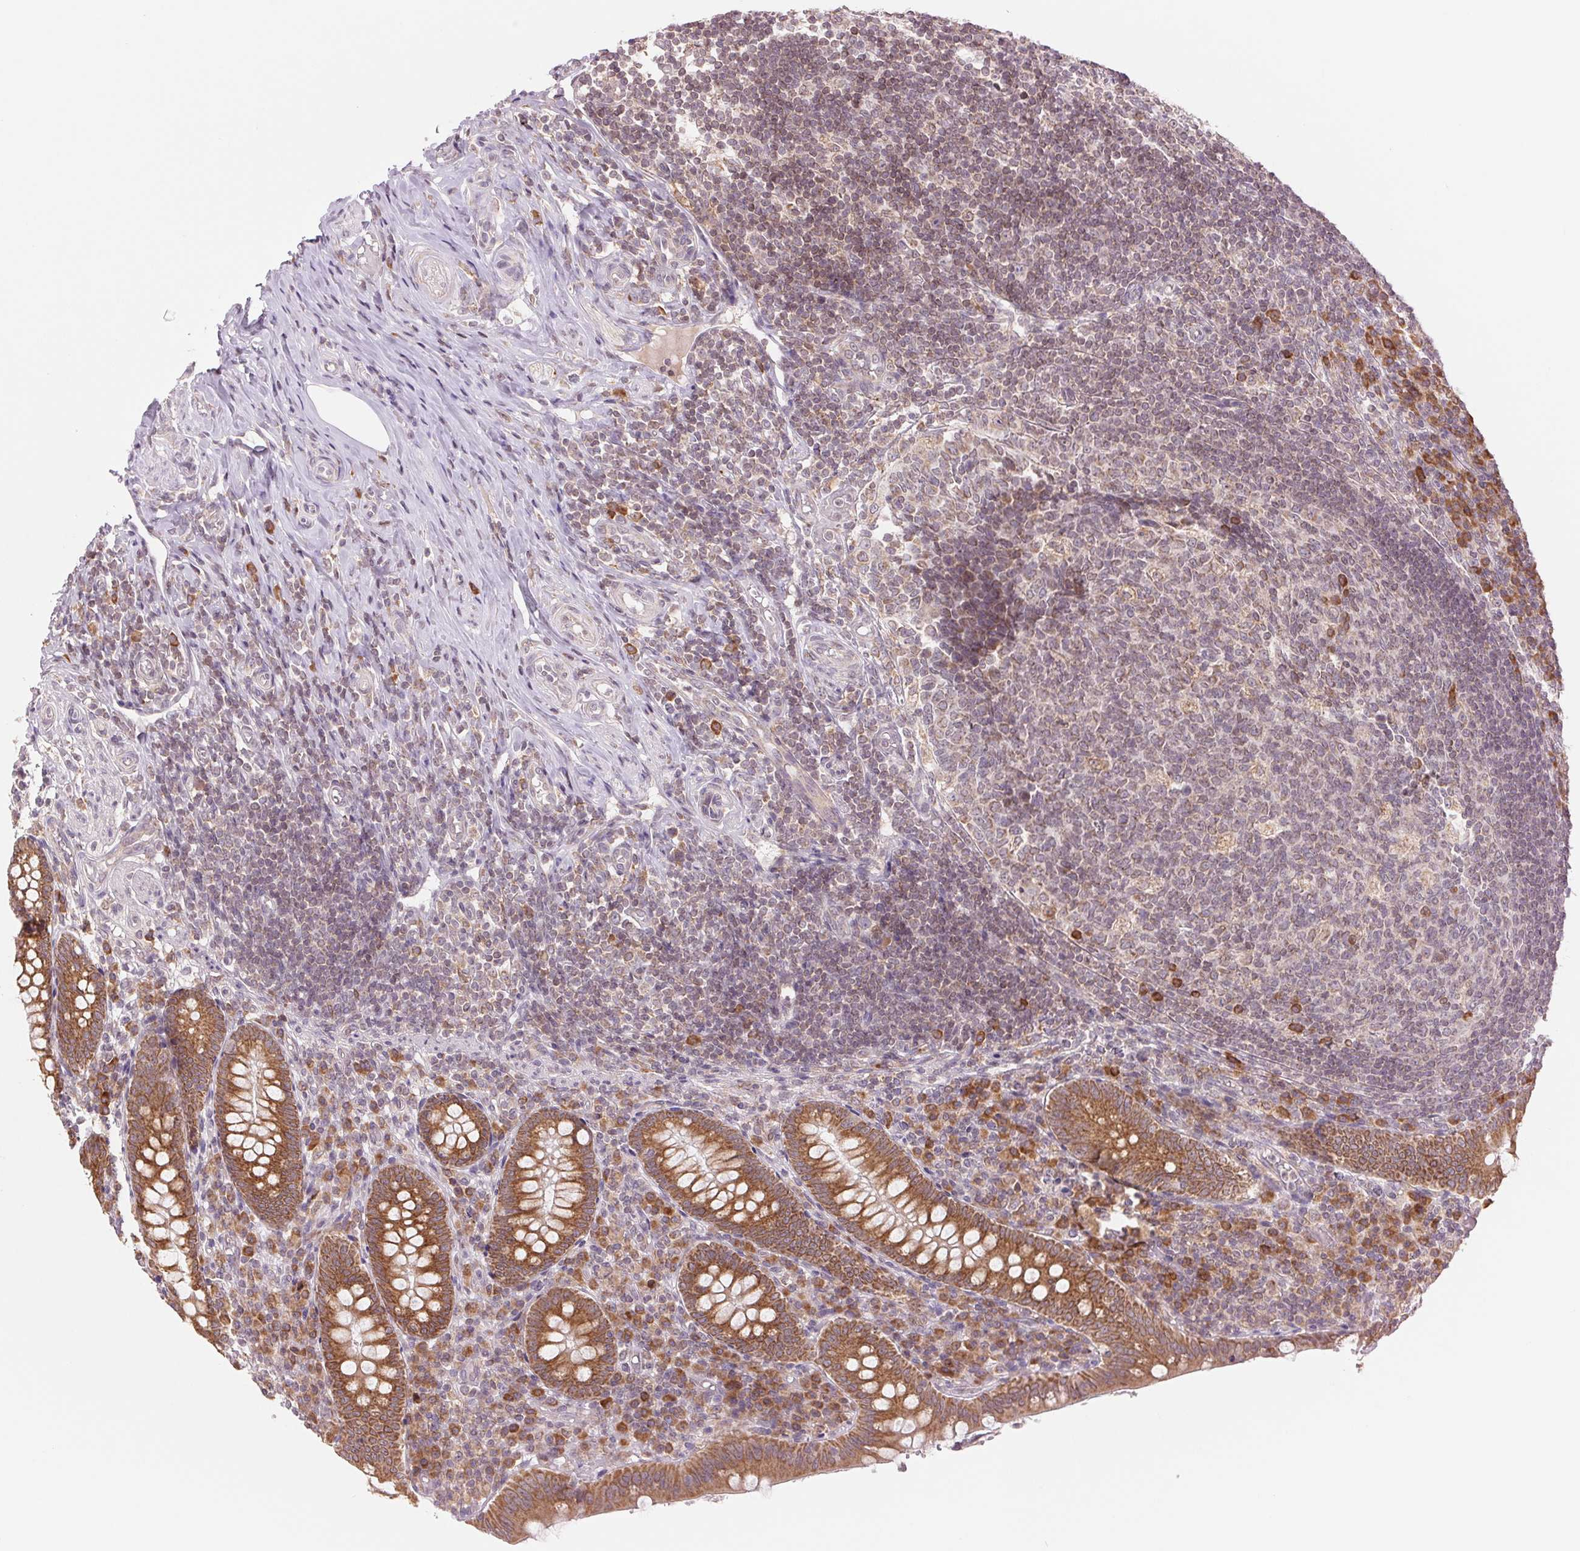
{"staining": {"intensity": "moderate", "quantity": ">75%", "location": "cytoplasmic/membranous"}, "tissue": "appendix", "cell_type": "Glandular cells", "image_type": "normal", "snomed": [{"axis": "morphology", "description": "Normal tissue, NOS"}, {"axis": "topography", "description": "Appendix"}], "caption": "Brown immunohistochemical staining in unremarkable human appendix reveals moderate cytoplasmic/membranous expression in about >75% of glandular cells.", "gene": "TECR", "patient": {"sex": "male", "age": 18}}